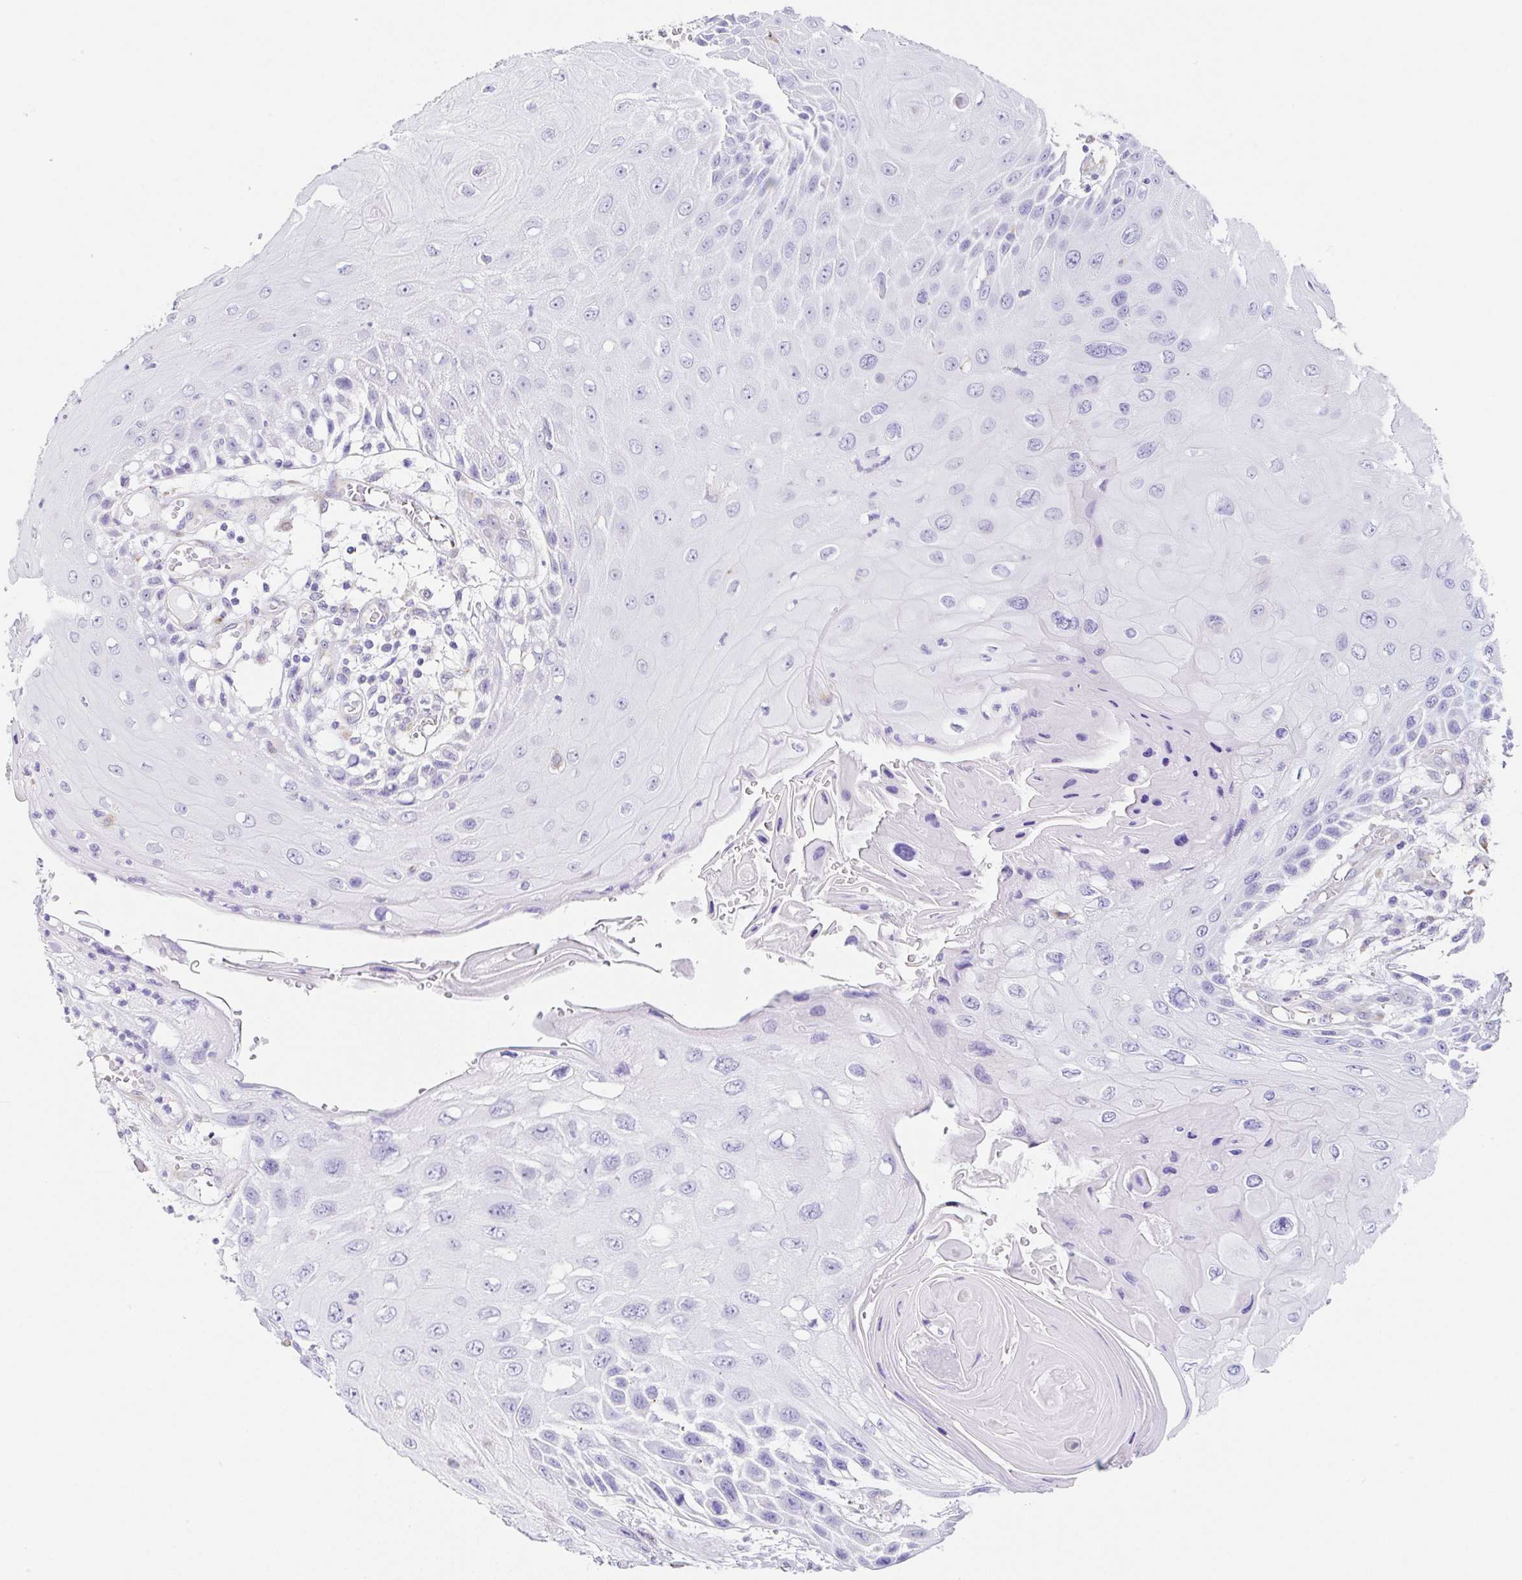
{"staining": {"intensity": "negative", "quantity": "none", "location": "none"}, "tissue": "skin cancer", "cell_type": "Tumor cells", "image_type": "cancer", "snomed": [{"axis": "morphology", "description": "Squamous cell carcinoma, NOS"}, {"axis": "topography", "description": "Skin"}, {"axis": "topography", "description": "Vulva"}], "caption": "Micrograph shows no protein expression in tumor cells of skin cancer (squamous cell carcinoma) tissue.", "gene": "DKK4", "patient": {"sex": "female", "age": 44}}